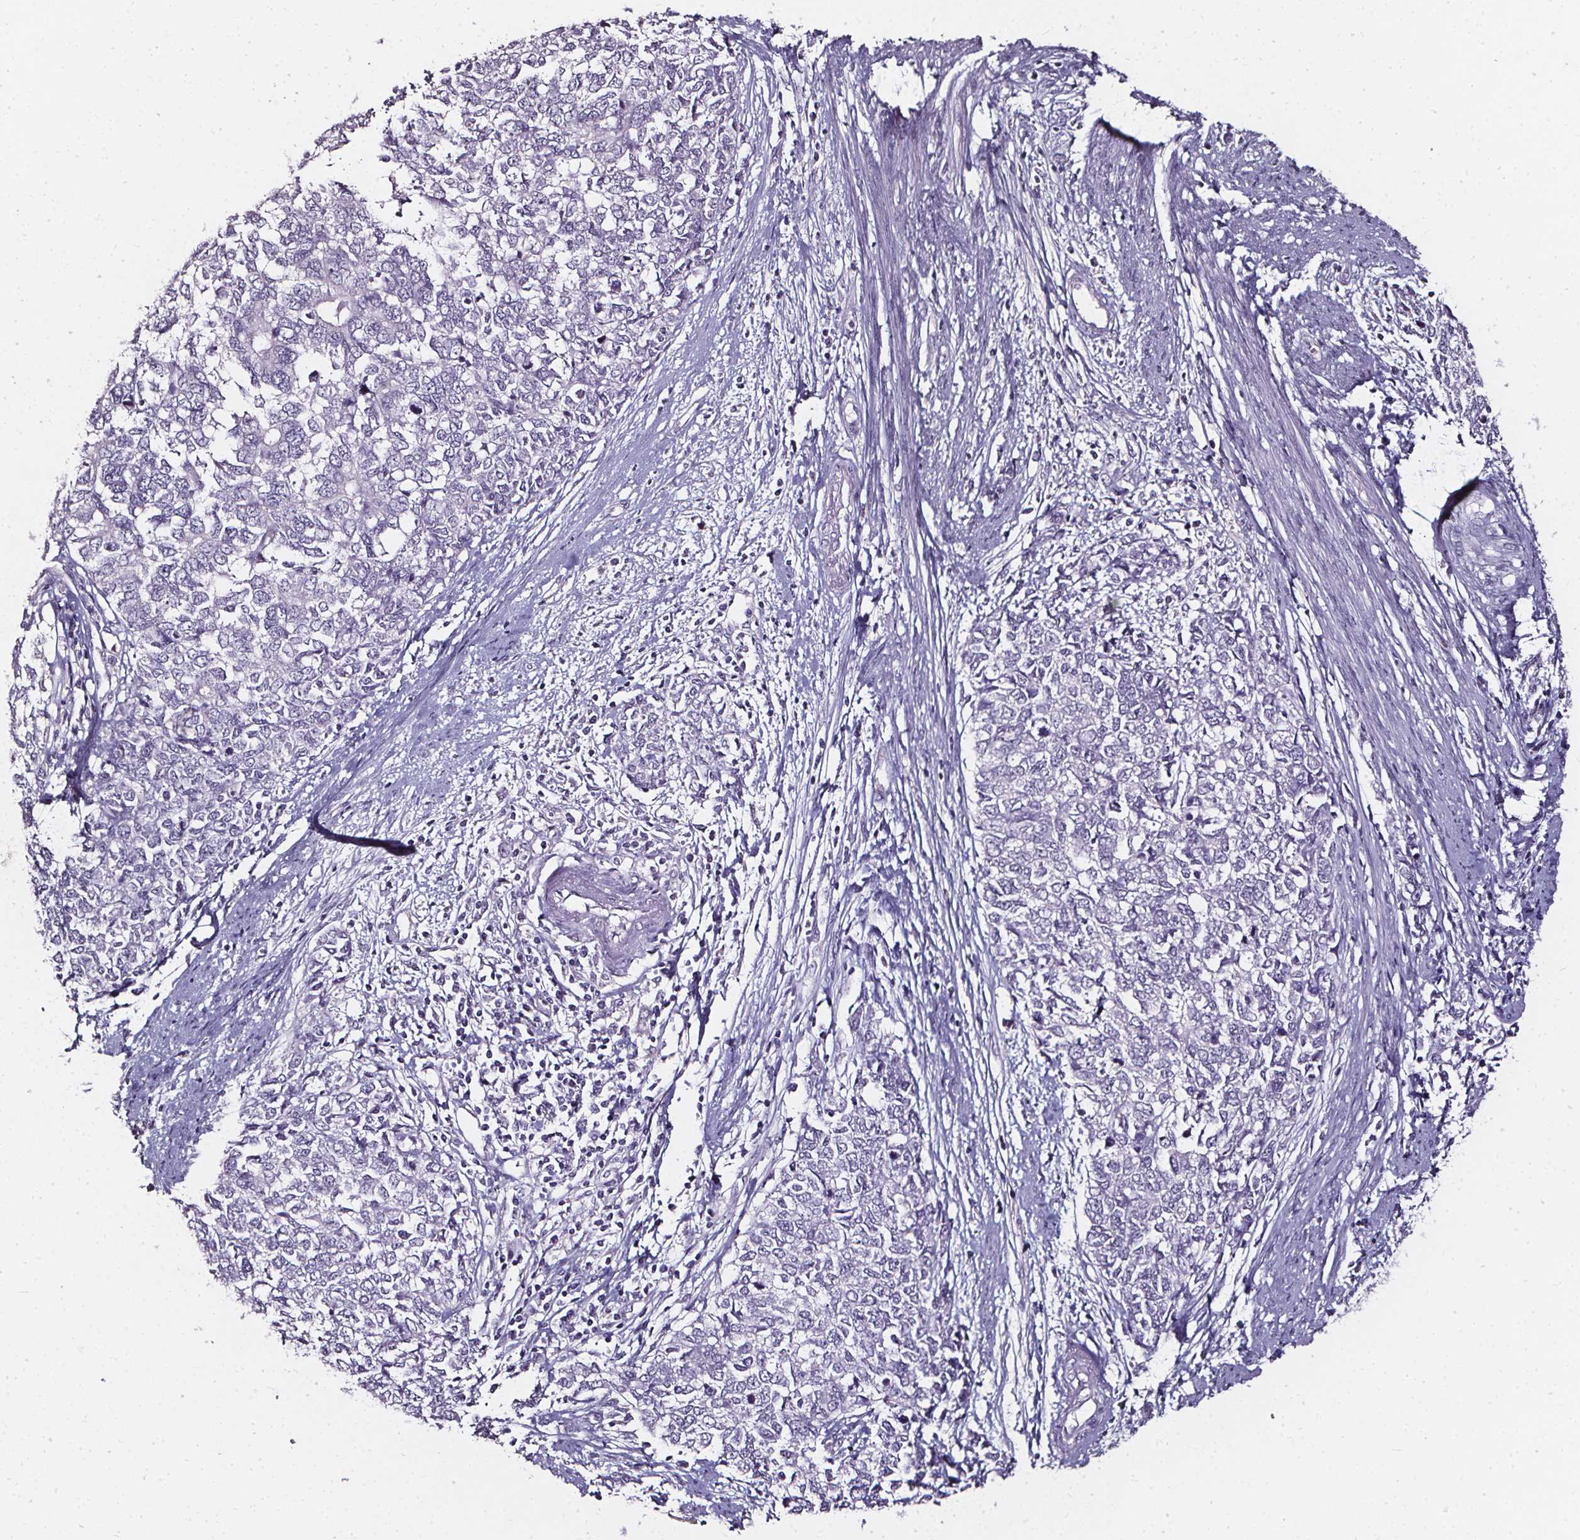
{"staining": {"intensity": "negative", "quantity": "none", "location": "none"}, "tissue": "cervical cancer", "cell_type": "Tumor cells", "image_type": "cancer", "snomed": [{"axis": "morphology", "description": "Adenocarcinoma, NOS"}, {"axis": "topography", "description": "Cervix"}], "caption": "An image of cervical adenocarcinoma stained for a protein demonstrates no brown staining in tumor cells. (Stains: DAB (3,3'-diaminobenzidine) immunohistochemistry (IHC) with hematoxylin counter stain, Microscopy: brightfield microscopy at high magnification).", "gene": "DEFA5", "patient": {"sex": "female", "age": 63}}